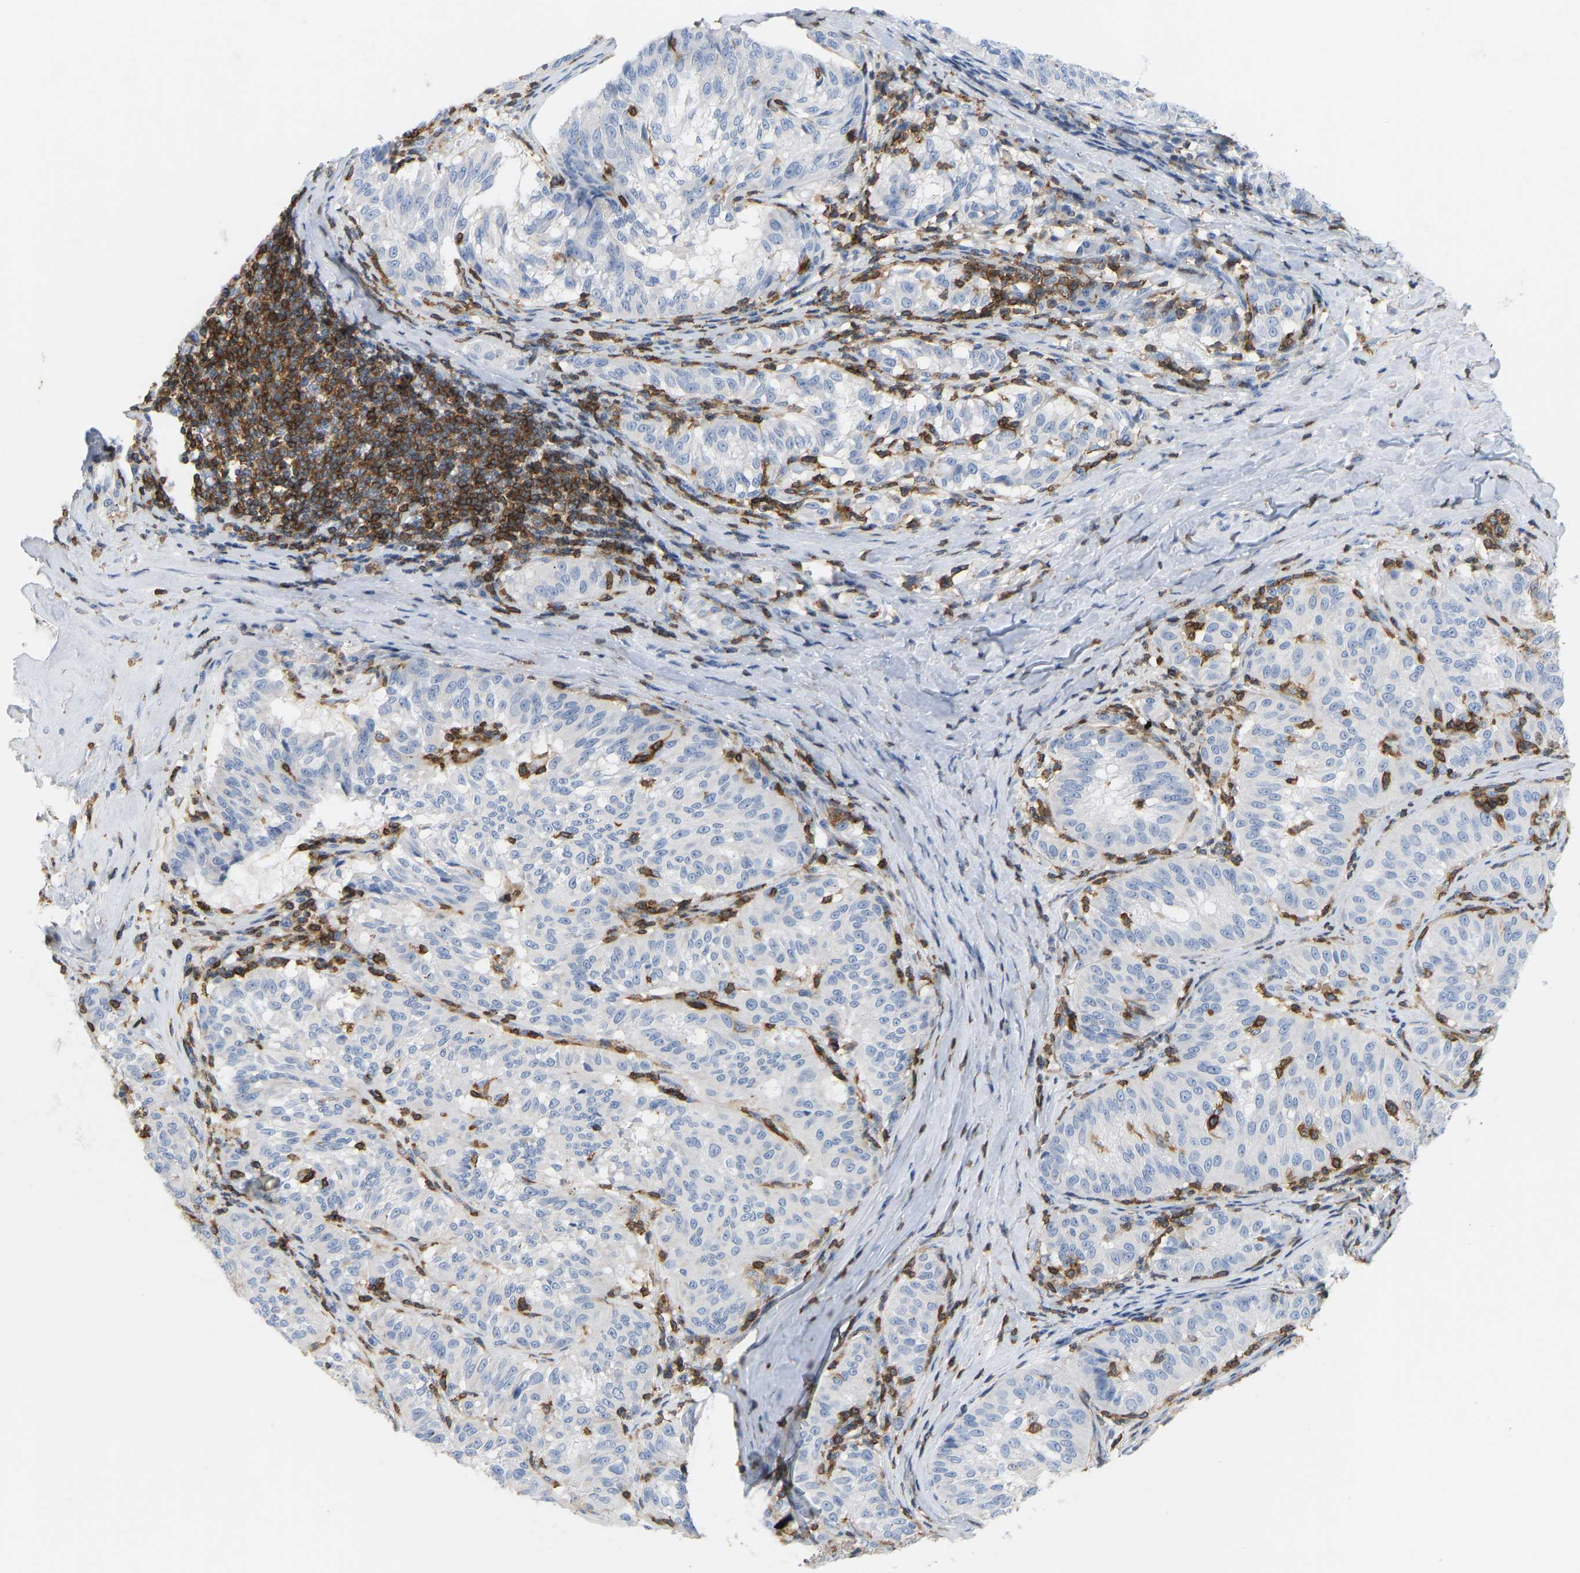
{"staining": {"intensity": "negative", "quantity": "none", "location": "none"}, "tissue": "melanoma", "cell_type": "Tumor cells", "image_type": "cancer", "snomed": [{"axis": "morphology", "description": "Malignant melanoma, NOS"}, {"axis": "topography", "description": "Skin"}], "caption": "This photomicrograph is of melanoma stained with IHC to label a protein in brown with the nuclei are counter-stained blue. There is no positivity in tumor cells.", "gene": "EVL", "patient": {"sex": "female", "age": 72}}